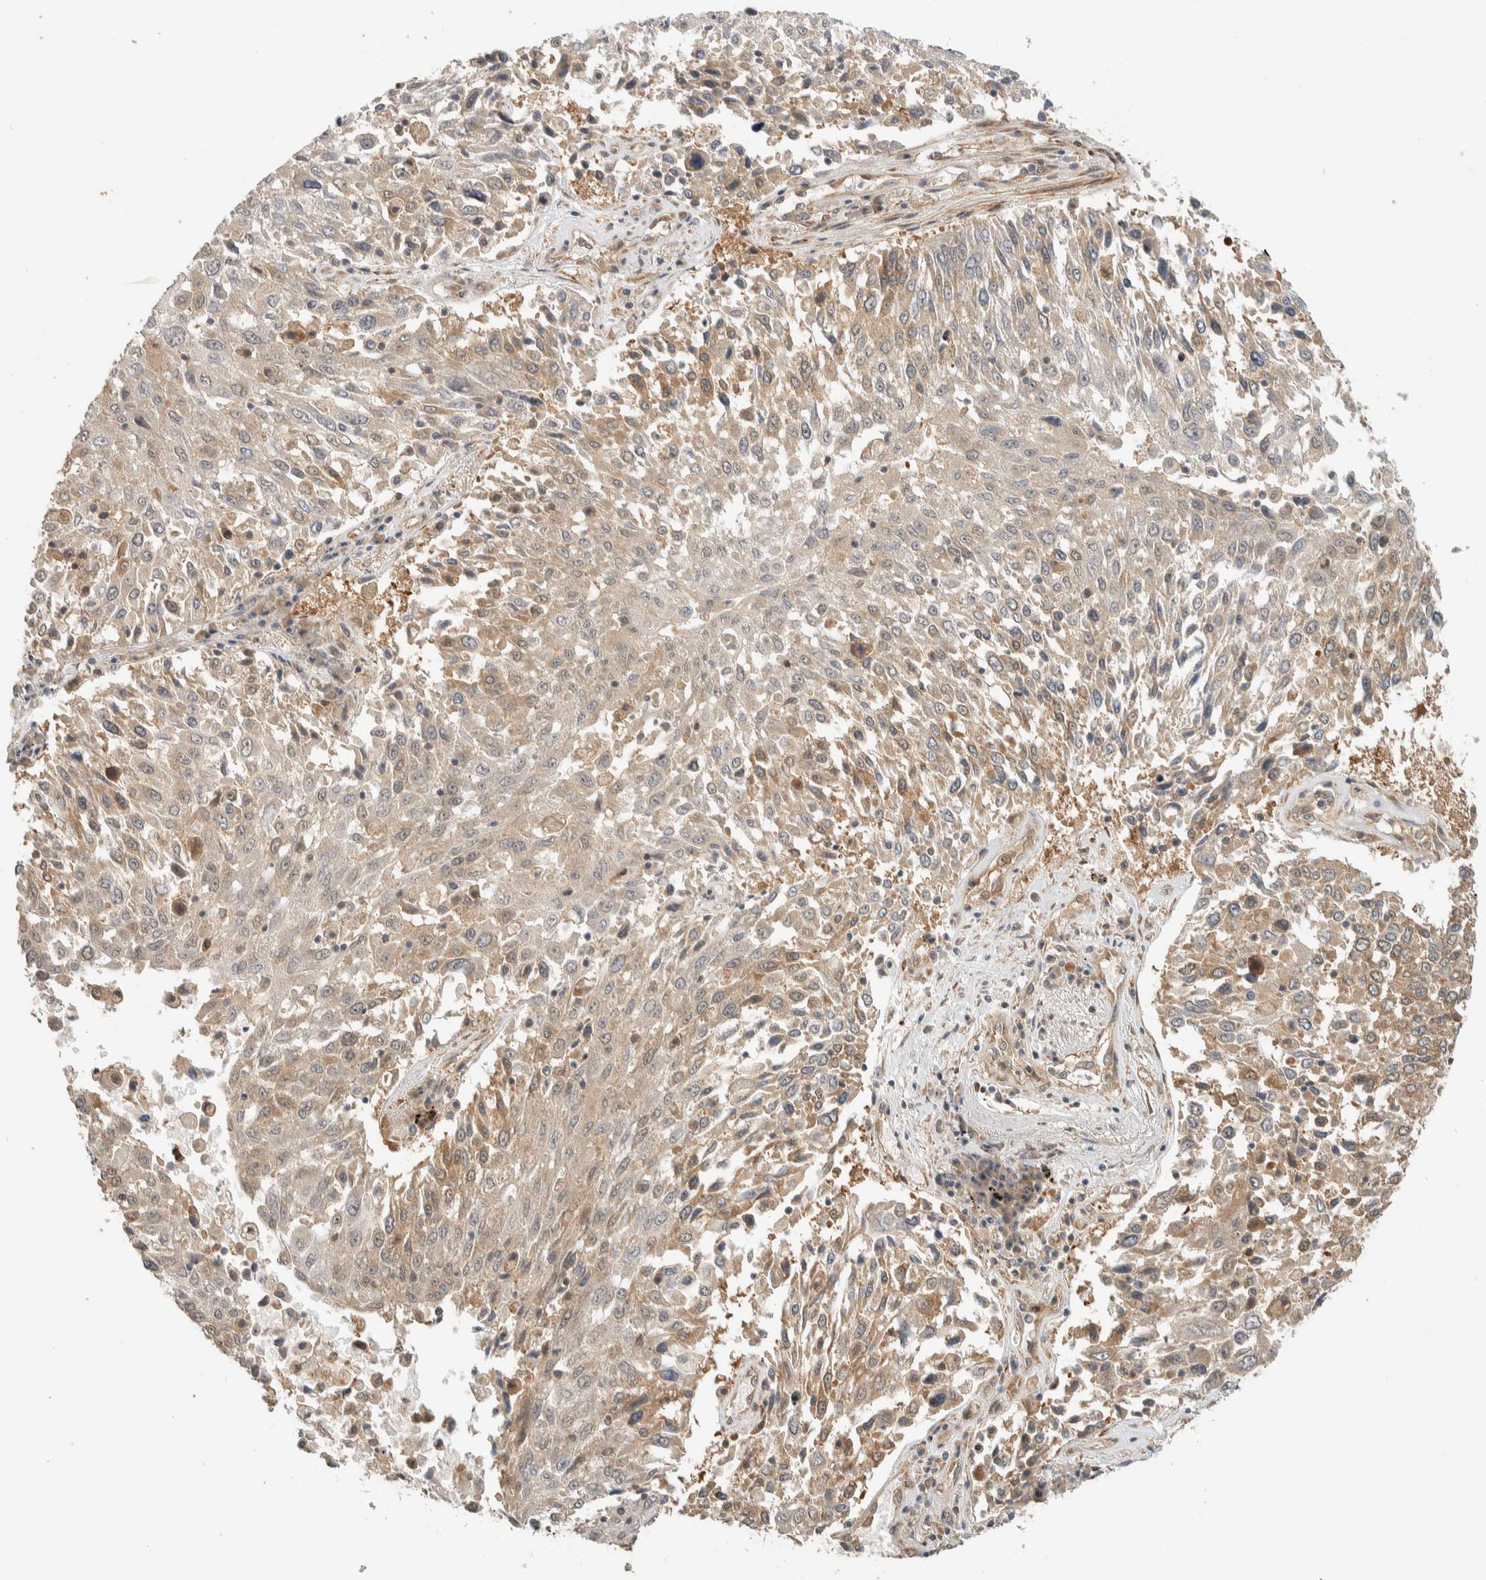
{"staining": {"intensity": "moderate", "quantity": "25%-75%", "location": "cytoplasmic/membranous"}, "tissue": "lung cancer", "cell_type": "Tumor cells", "image_type": "cancer", "snomed": [{"axis": "morphology", "description": "Squamous cell carcinoma, NOS"}, {"axis": "topography", "description": "Lung"}], "caption": "There is medium levels of moderate cytoplasmic/membranous staining in tumor cells of lung squamous cell carcinoma, as demonstrated by immunohistochemical staining (brown color).", "gene": "ADSS2", "patient": {"sex": "male", "age": 65}}